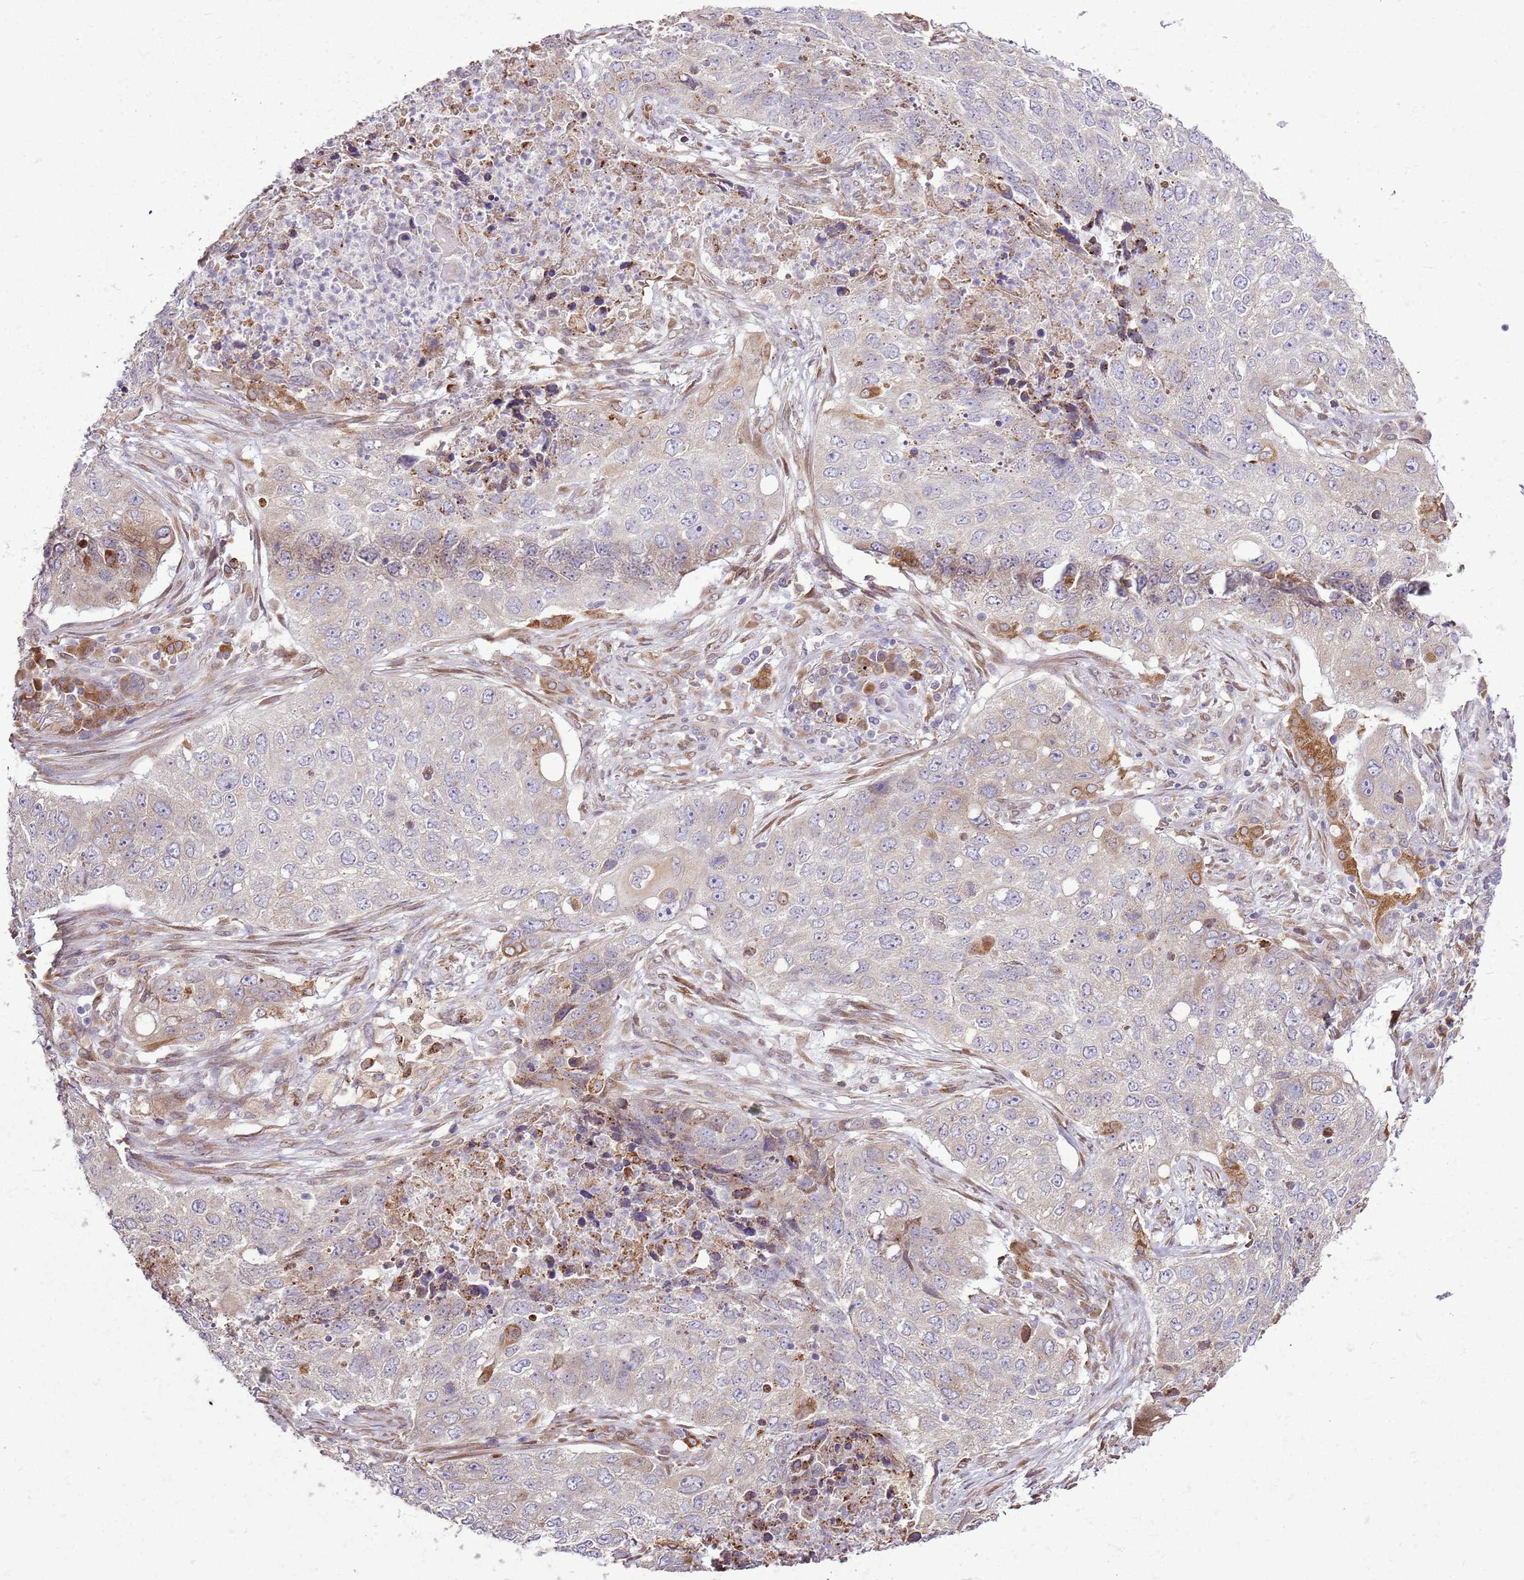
{"staining": {"intensity": "weak", "quantity": "<25%", "location": "cytoplasmic/membranous"}, "tissue": "lung cancer", "cell_type": "Tumor cells", "image_type": "cancer", "snomed": [{"axis": "morphology", "description": "Squamous cell carcinoma, NOS"}, {"axis": "topography", "description": "Lung"}], "caption": "Immunohistochemistry micrograph of neoplastic tissue: lung cancer (squamous cell carcinoma) stained with DAB exhibits no significant protein positivity in tumor cells.", "gene": "TMED10", "patient": {"sex": "female", "age": 63}}